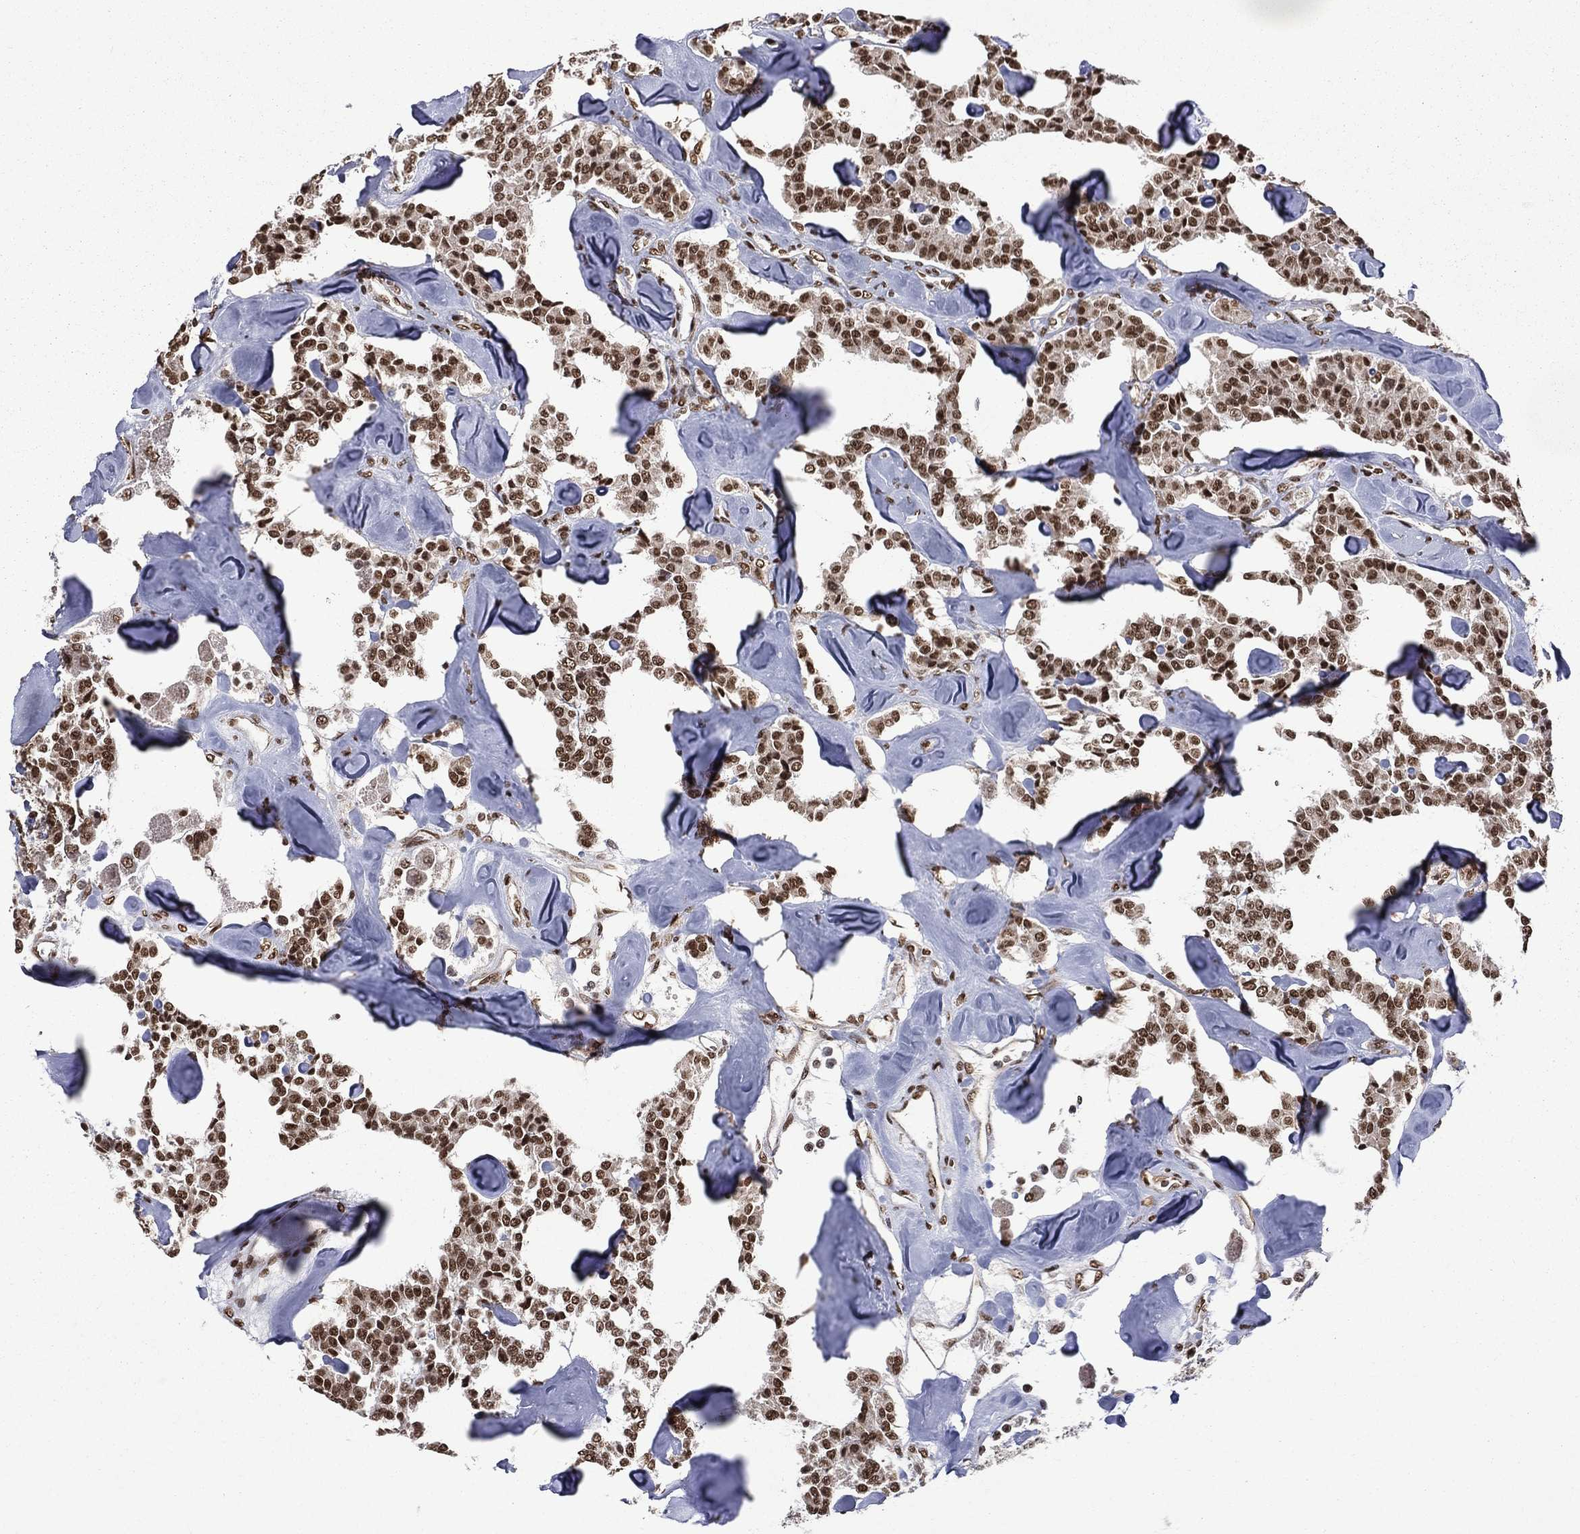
{"staining": {"intensity": "strong", "quantity": ">75%", "location": "nuclear"}, "tissue": "carcinoid", "cell_type": "Tumor cells", "image_type": "cancer", "snomed": [{"axis": "morphology", "description": "Carcinoid, malignant, NOS"}, {"axis": "topography", "description": "Pancreas"}], "caption": "An IHC image of tumor tissue is shown. Protein staining in brown shows strong nuclear positivity in carcinoid (malignant) within tumor cells. Immunohistochemistry stains the protein of interest in brown and the nuclei are stained blue.", "gene": "C5orf24", "patient": {"sex": "male", "age": 41}}